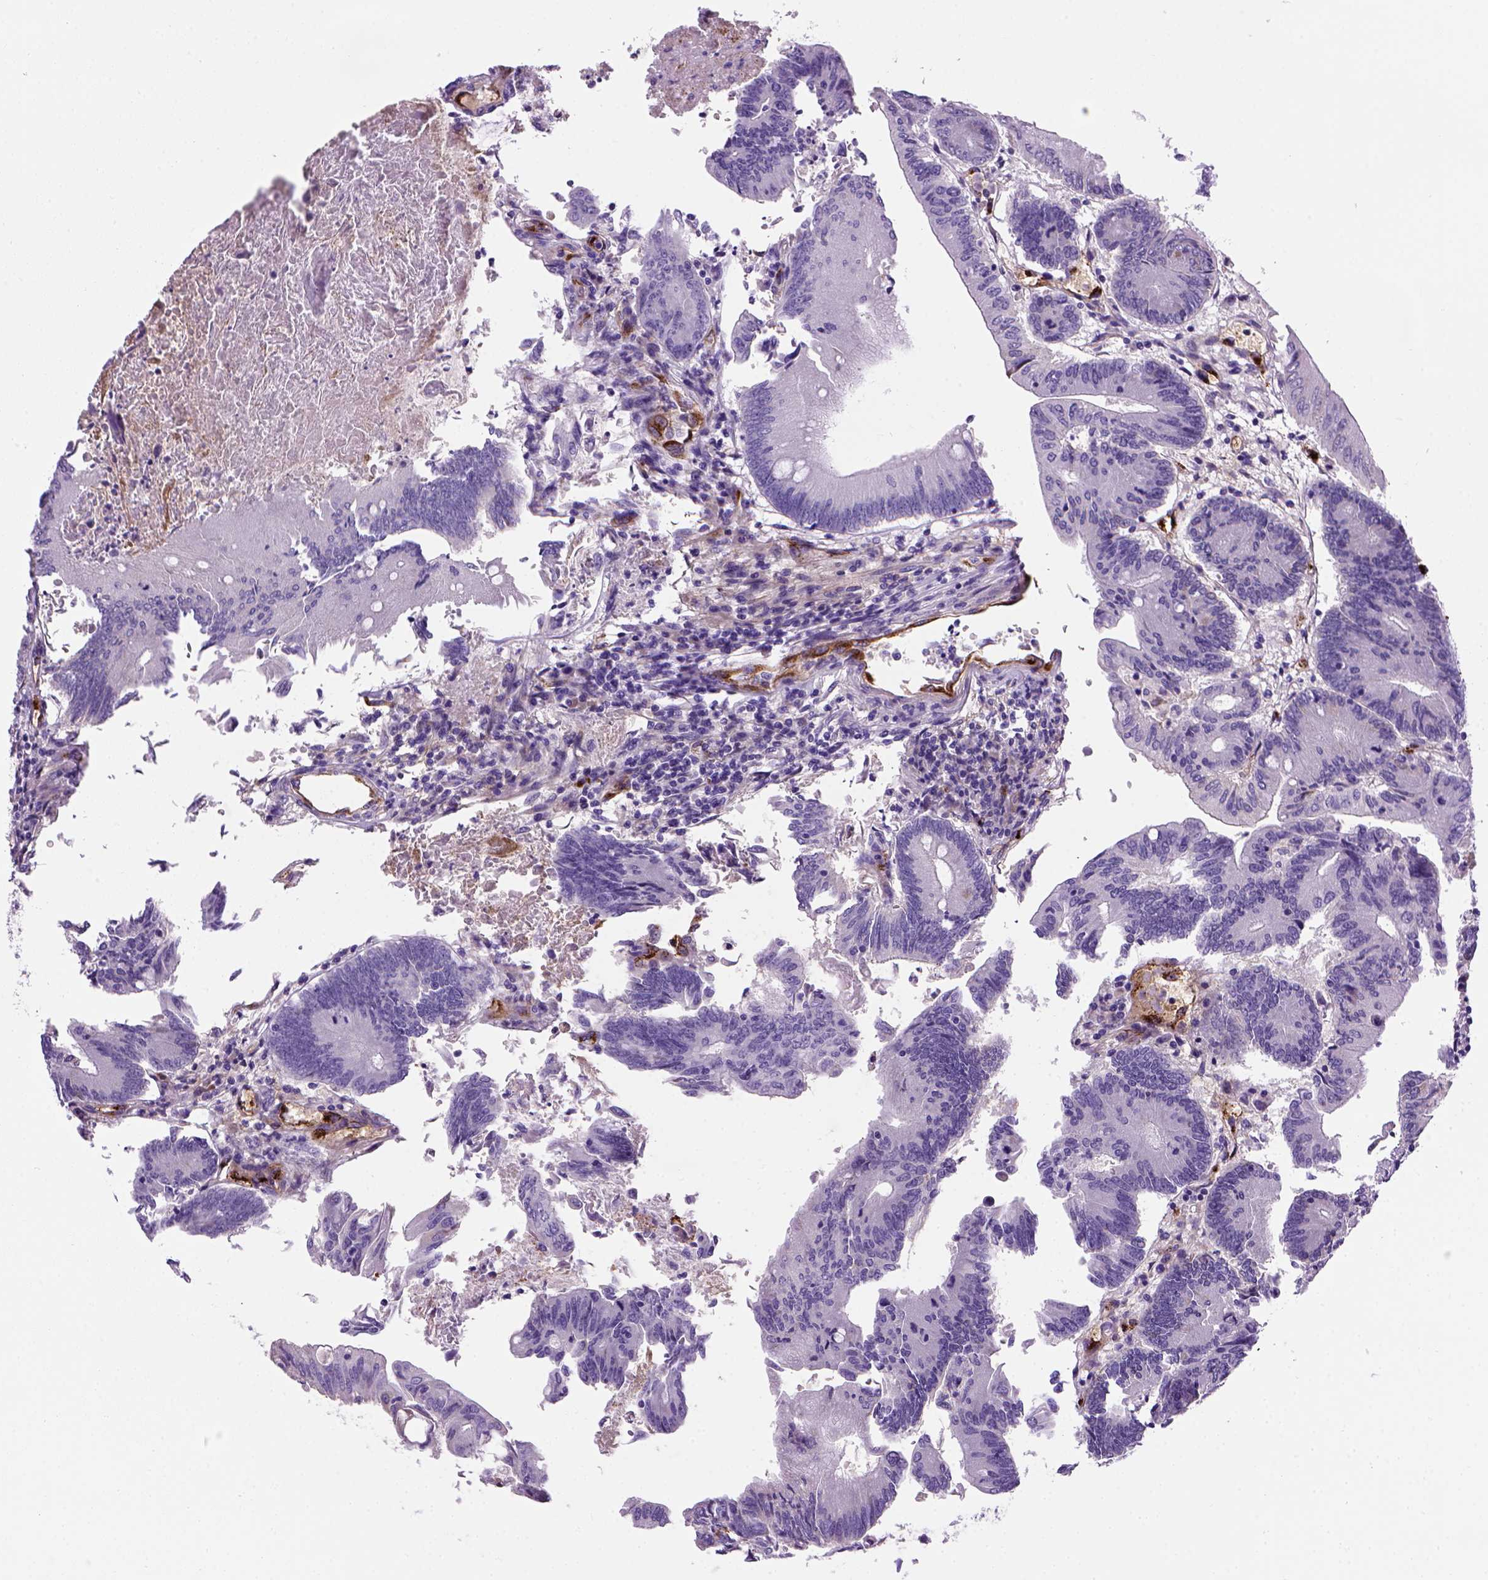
{"staining": {"intensity": "negative", "quantity": "none", "location": "none"}, "tissue": "colorectal cancer", "cell_type": "Tumor cells", "image_type": "cancer", "snomed": [{"axis": "morphology", "description": "Adenocarcinoma, NOS"}, {"axis": "topography", "description": "Colon"}], "caption": "The micrograph reveals no staining of tumor cells in colorectal cancer (adenocarcinoma).", "gene": "VWF", "patient": {"sex": "female", "age": 70}}